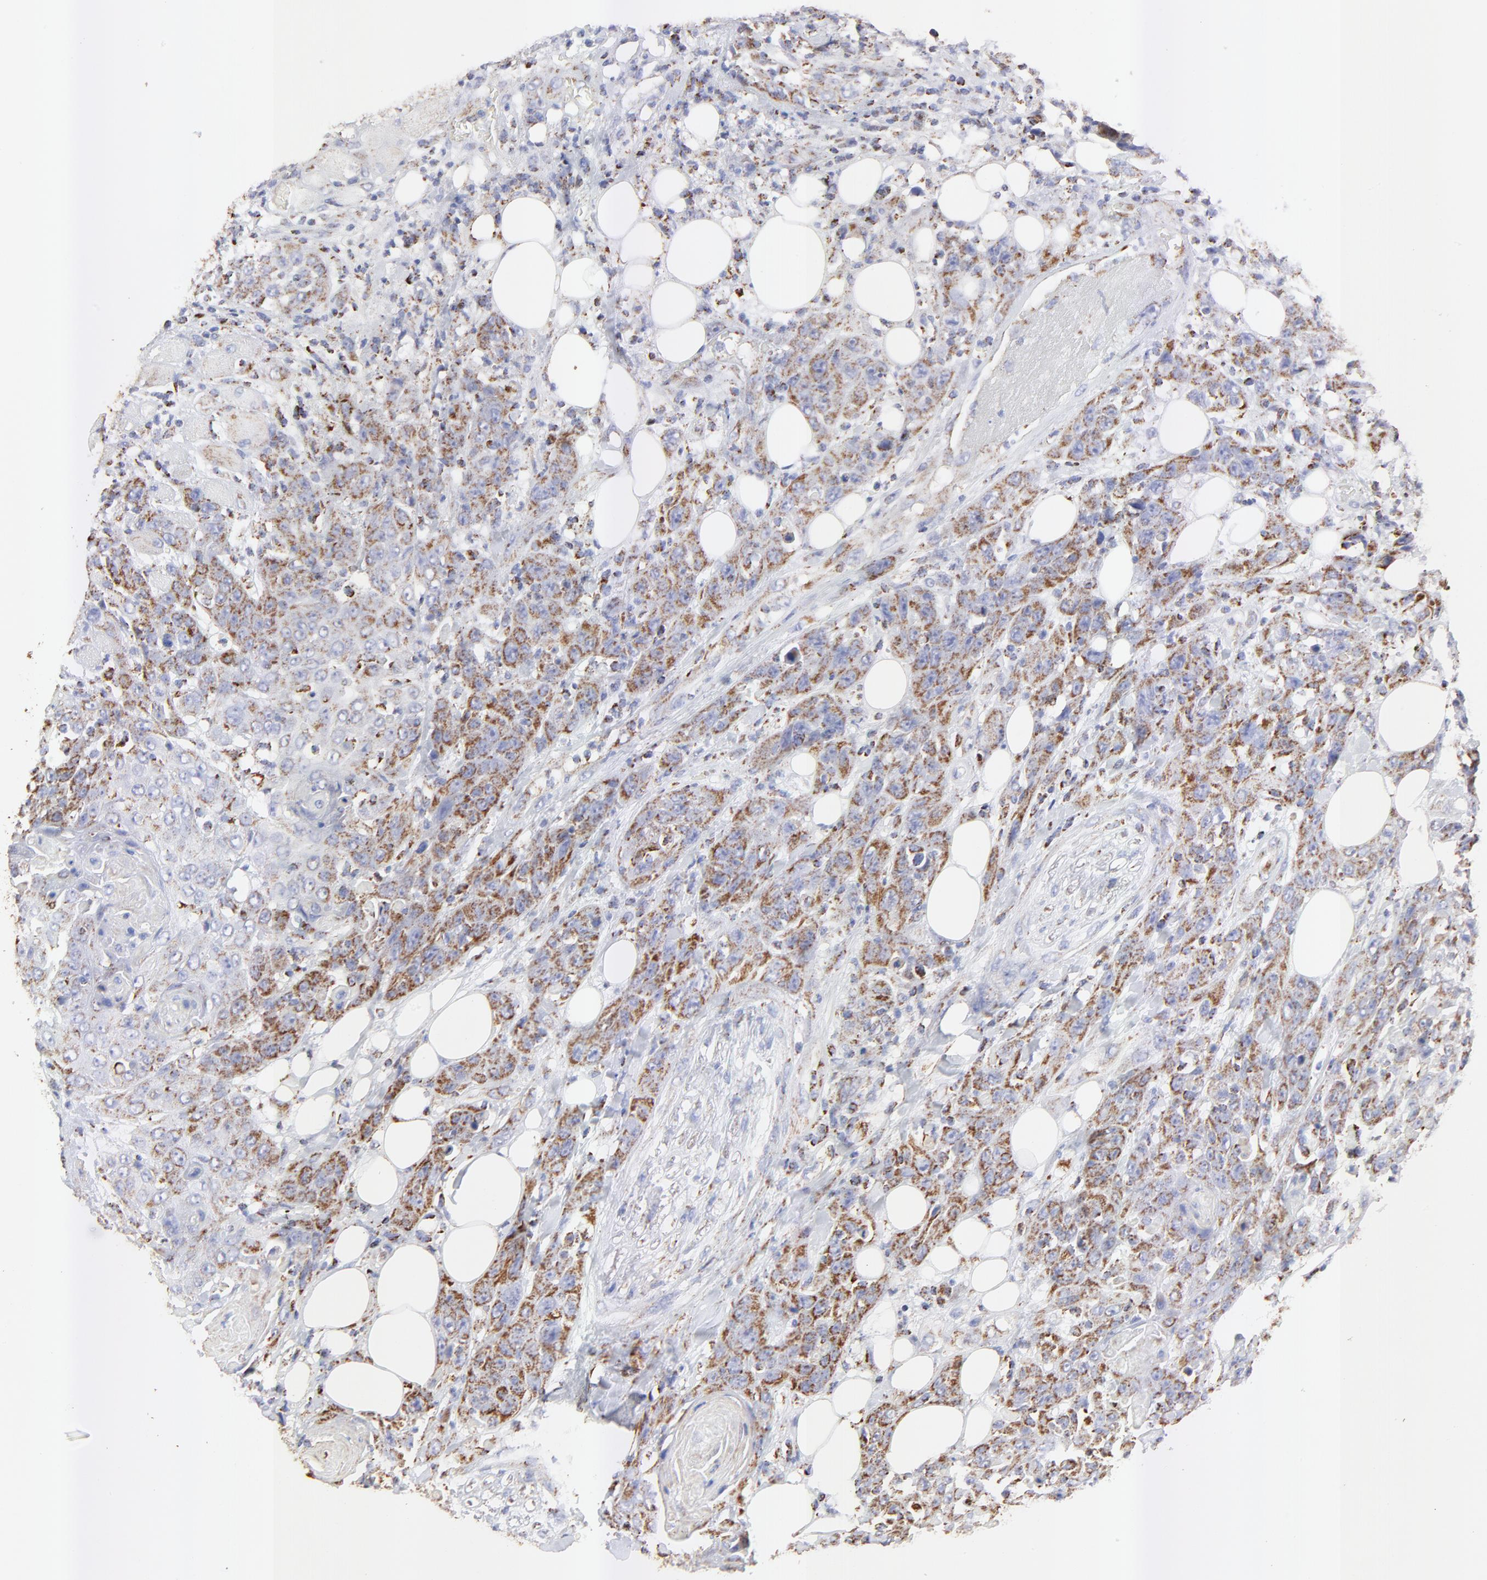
{"staining": {"intensity": "moderate", "quantity": ">75%", "location": "cytoplasmic/membranous"}, "tissue": "head and neck cancer", "cell_type": "Tumor cells", "image_type": "cancer", "snomed": [{"axis": "morphology", "description": "Squamous cell carcinoma, NOS"}, {"axis": "topography", "description": "Head-Neck"}], "caption": "The histopathology image exhibits a brown stain indicating the presence of a protein in the cytoplasmic/membranous of tumor cells in head and neck squamous cell carcinoma.", "gene": "COX4I1", "patient": {"sex": "female", "age": 84}}